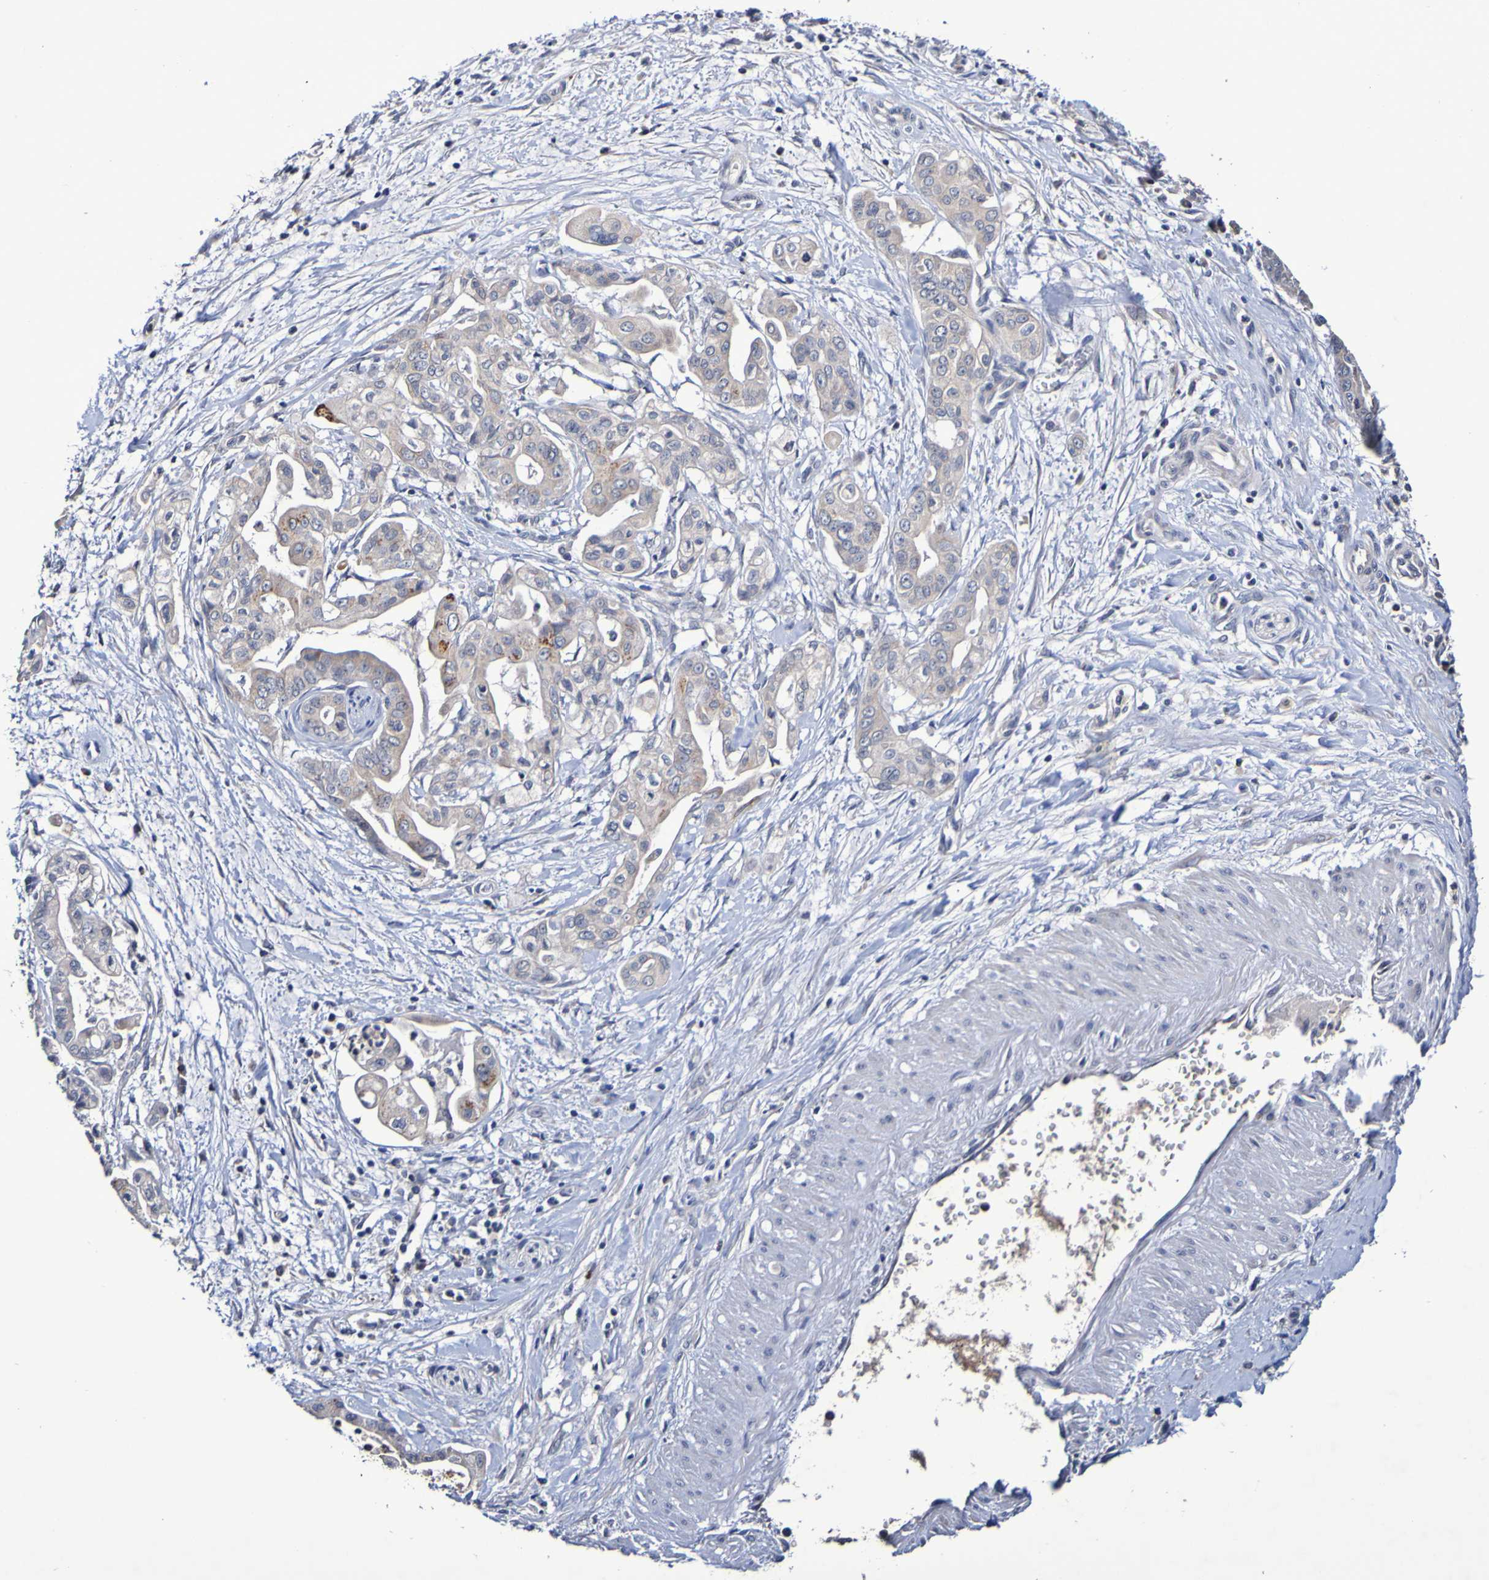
{"staining": {"intensity": "strong", "quantity": "<25%", "location": "cytoplasmic/membranous"}, "tissue": "pancreatic cancer", "cell_type": "Tumor cells", "image_type": "cancer", "snomed": [{"axis": "morphology", "description": "Adenocarcinoma, NOS"}, {"axis": "topography", "description": "Pancreas"}], "caption": "A brown stain highlights strong cytoplasmic/membranous positivity of a protein in human pancreatic cancer (adenocarcinoma) tumor cells.", "gene": "PTP4A2", "patient": {"sex": "female", "age": 75}}